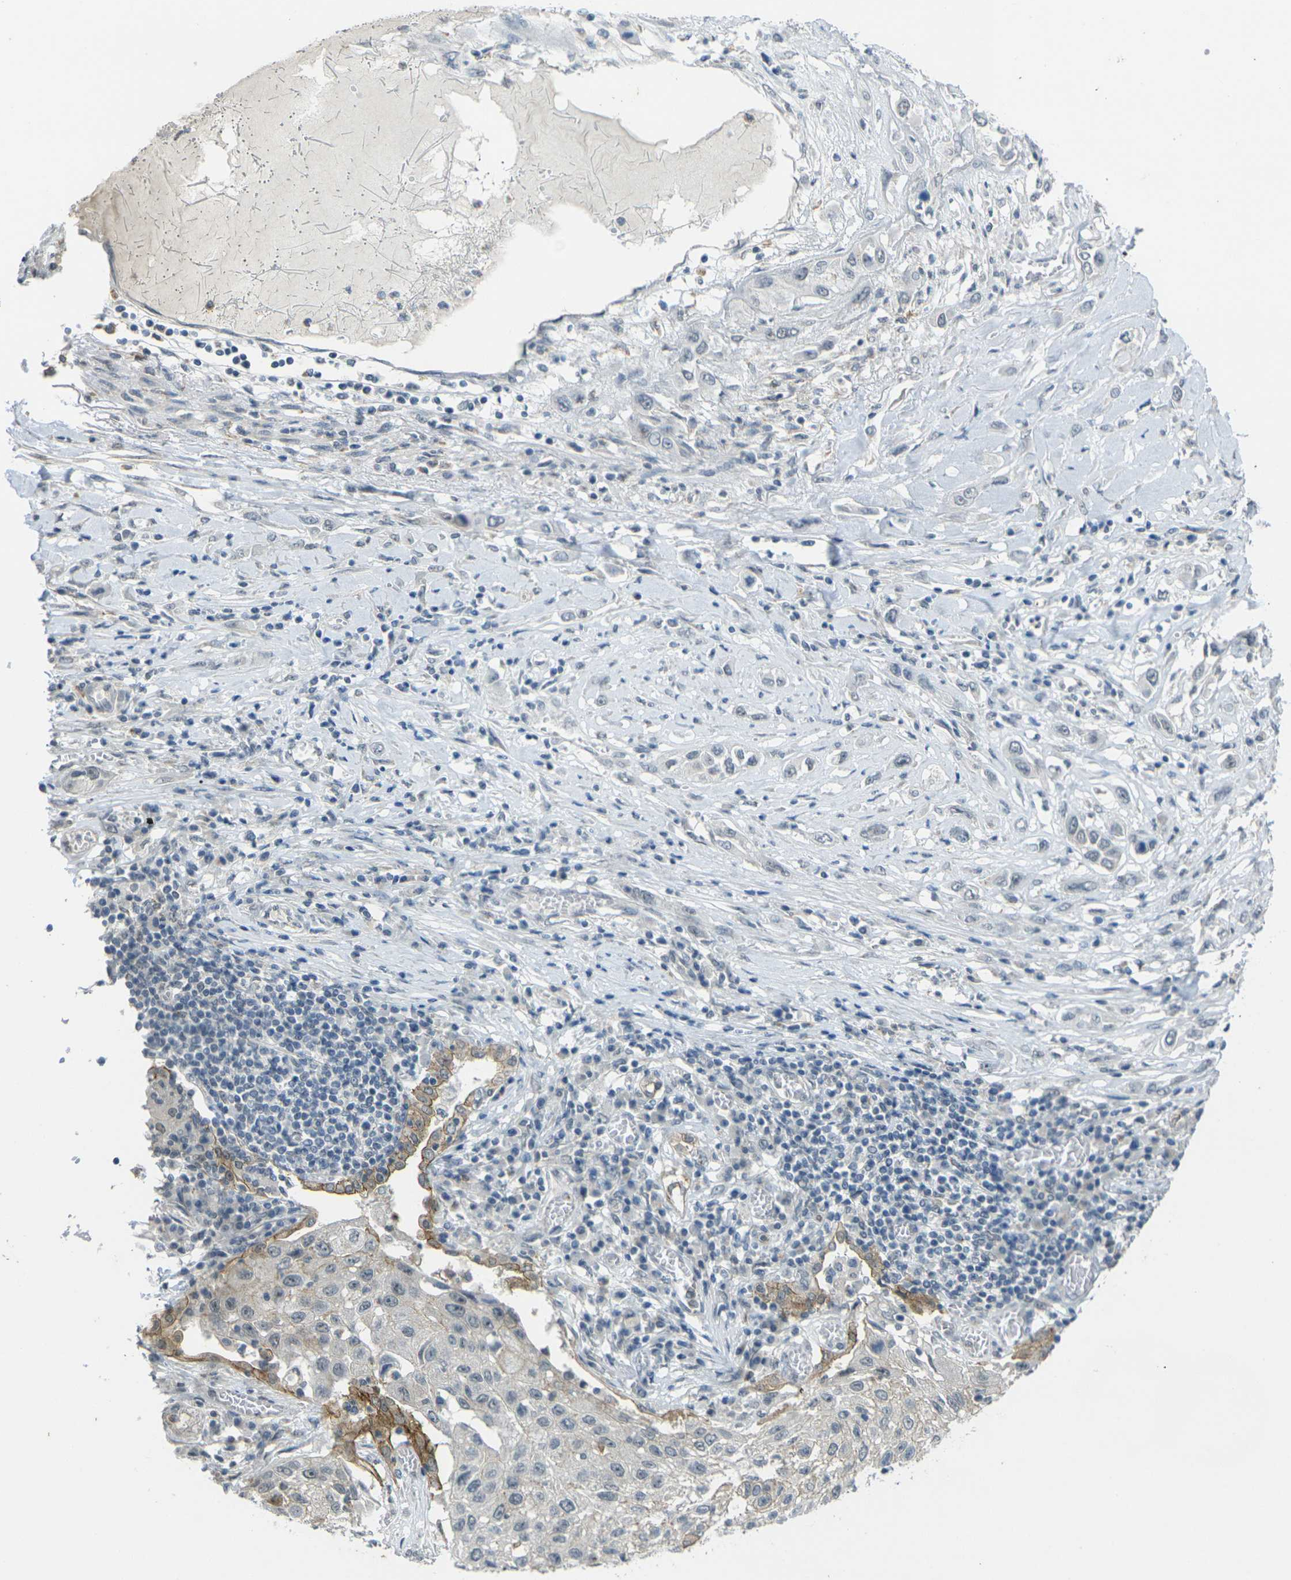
{"staining": {"intensity": "weak", "quantity": "<25%", "location": "cytoplasmic/membranous"}, "tissue": "lung cancer", "cell_type": "Tumor cells", "image_type": "cancer", "snomed": [{"axis": "morphology", "description": "Squamous cell carcinoma, NOS"}, {"axis": "topography", "description": "Lung"}], "caption": "There is no significant positivity in tumor cells of lung cancer. (Brightfield microscopy of DAB (3,3'-diaminobenzidine) immunohistochemistry at high magnification).", "gene": "SPTBN2", "patient": {"sex": "male", "age": 71}}